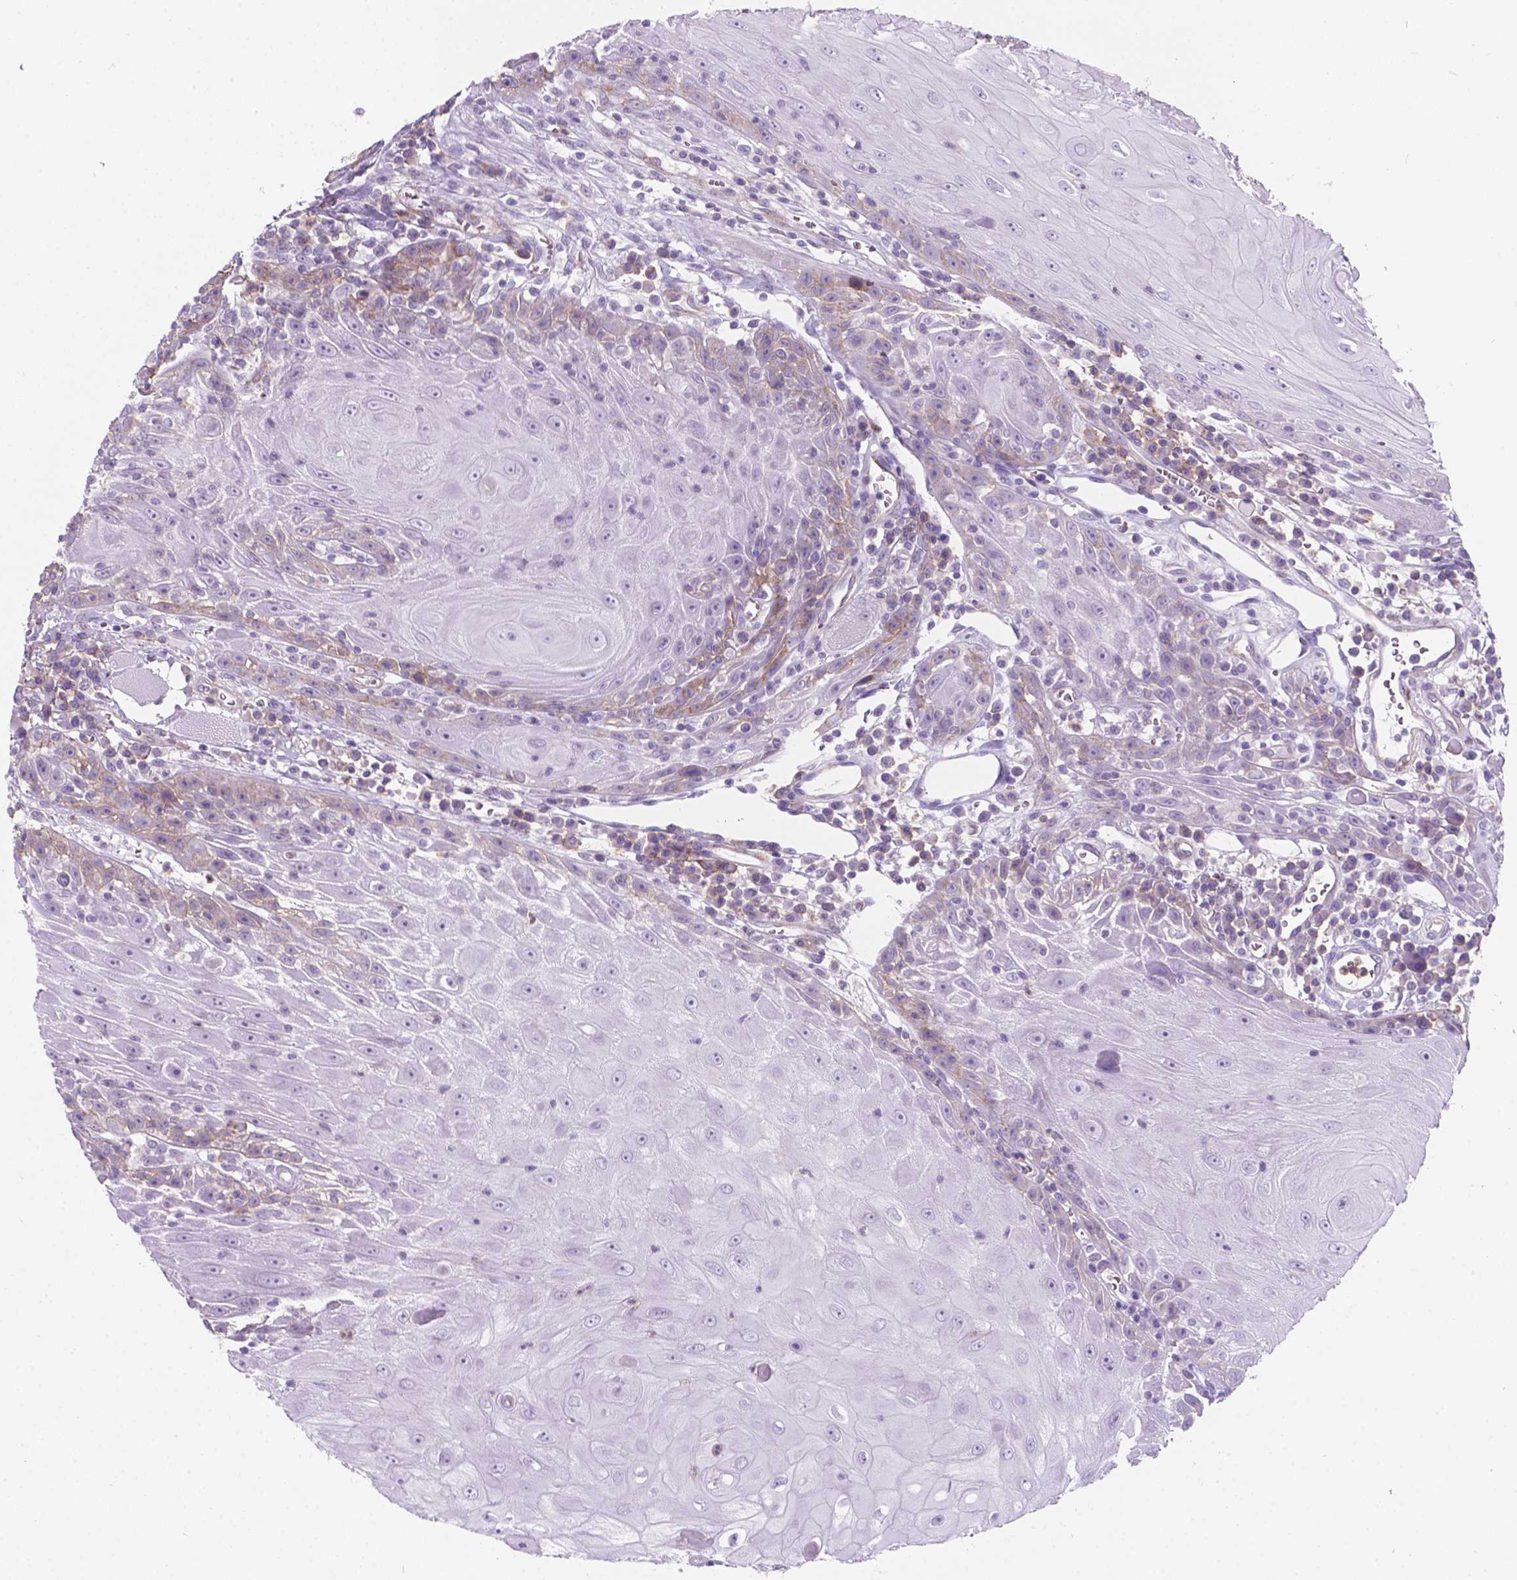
{"staining": {"intensity": "moderate", "quantity": "<25%", "location": "cytoplasmic/membranous"}, "tissue": "head and neck cancer", "cell_type": "Tumor cells", "image_type": "cancer", "snomed": [{"axis": "morphology", "description": "Normal tissue, NOS"}, {"axis": "morphology", "description": "Squamous cell carcinoma, NOS"}, {"axis": "topography", "description": "Oral tissue"}, {"axis": "topography", "description": "Head-Neck"}], "caption": "About <25% of tumor cells in head and neck cancer exhibit moderate cytoplasmic/membranous protein expression as visualized by brown immunohistochemical staining.", "gene": "KIAA0040", "patient": {"sex": "male", "age": 52}}